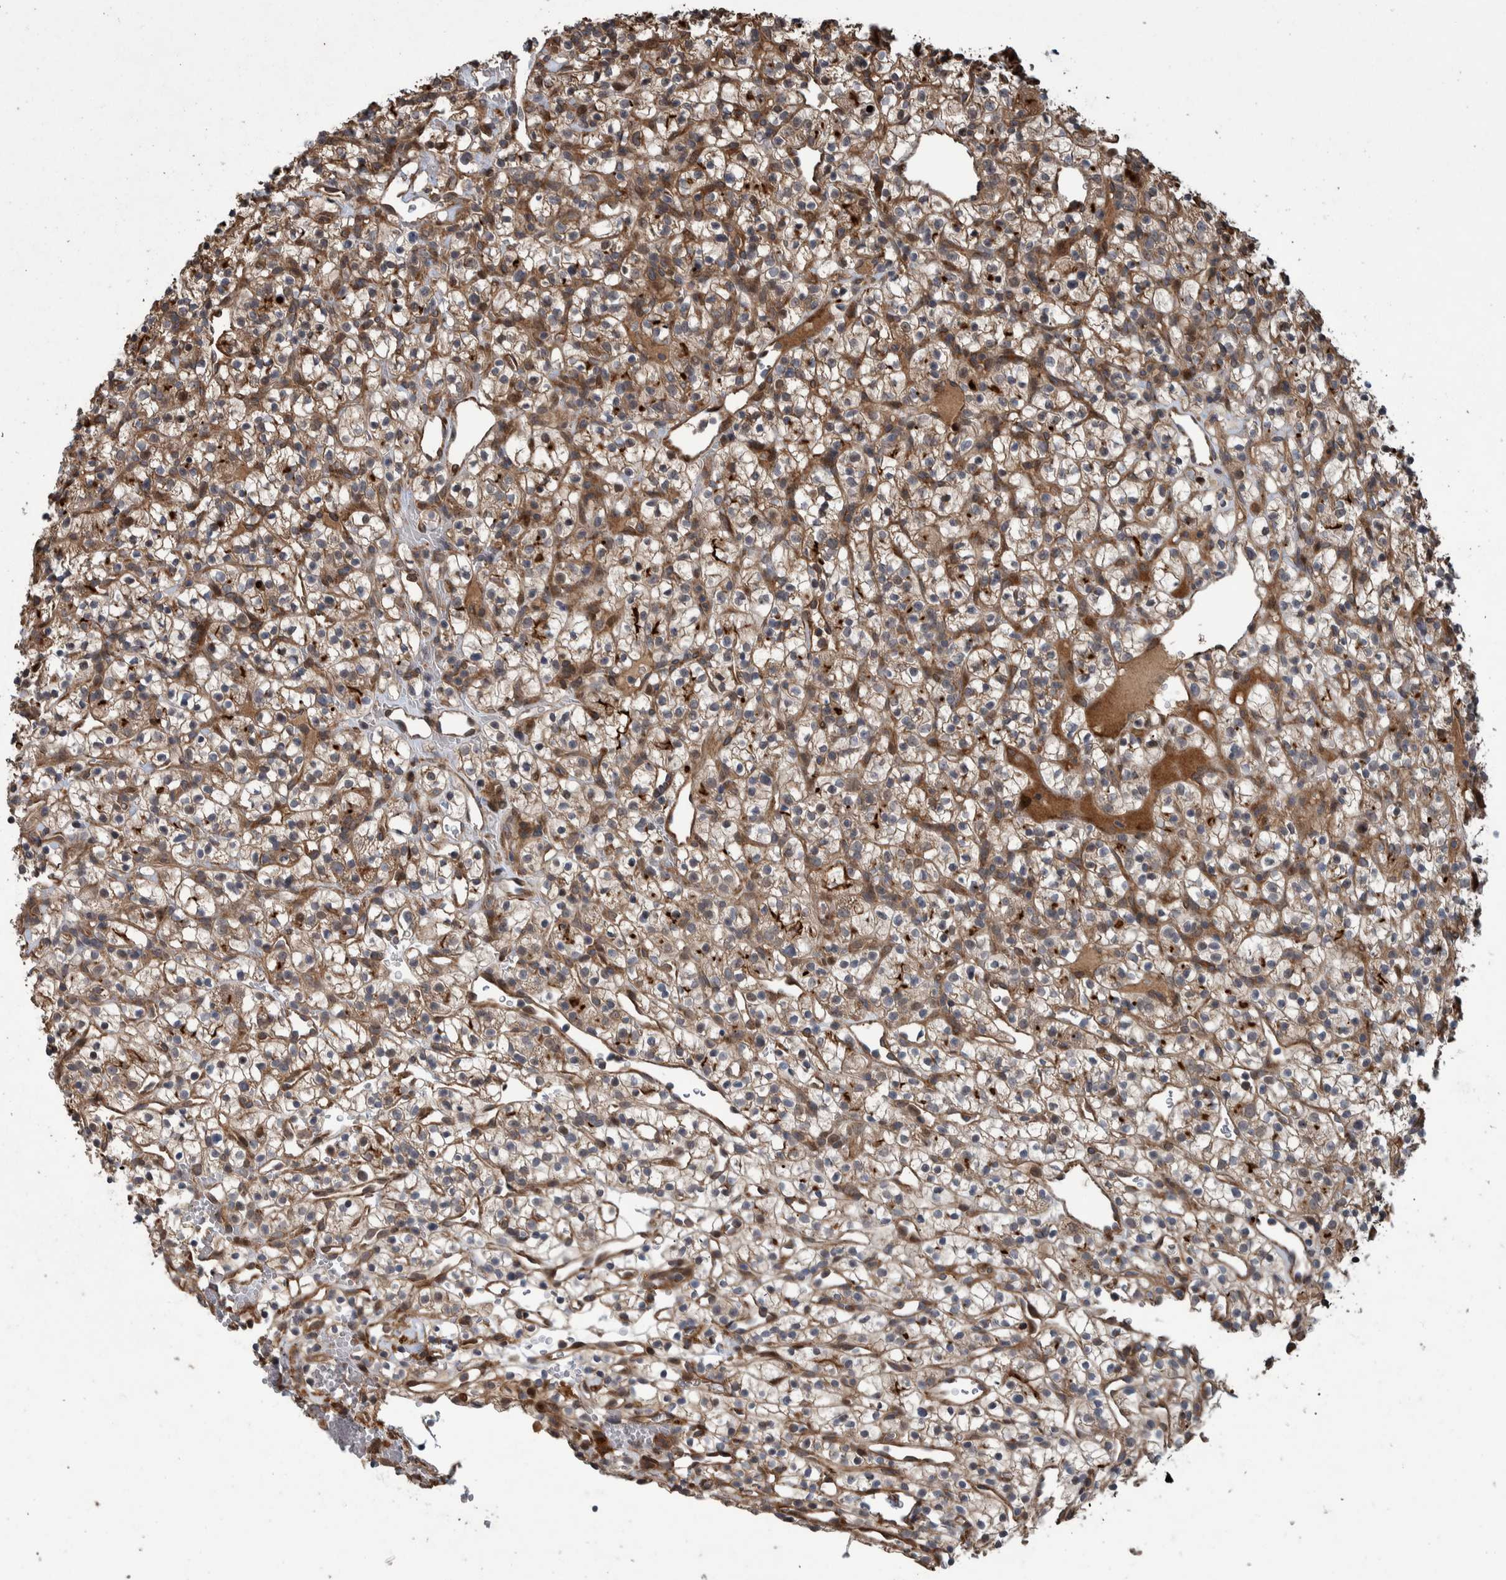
{"staining": {"intensity": "moderate", "quantity": "25%-75%", "location": "cytoplasmic/membranous"}, "tissue": "renal cancer", "cell_type": "Tumor cells", "image_type": "cancer", "snomed": [{"axis": "morphology", "description": "Adenocarcinoma, NOS"}, {"axis": "topography", "description": "Kidney"}], "caption": "Protein staining of renal cancer tissue exhibits moderate cytoplasmic/membranous positivity in about 25%-75% of tumor cells.", "gene": "B3GNTL1", "patient": {"sex": "female", "age": 57}}